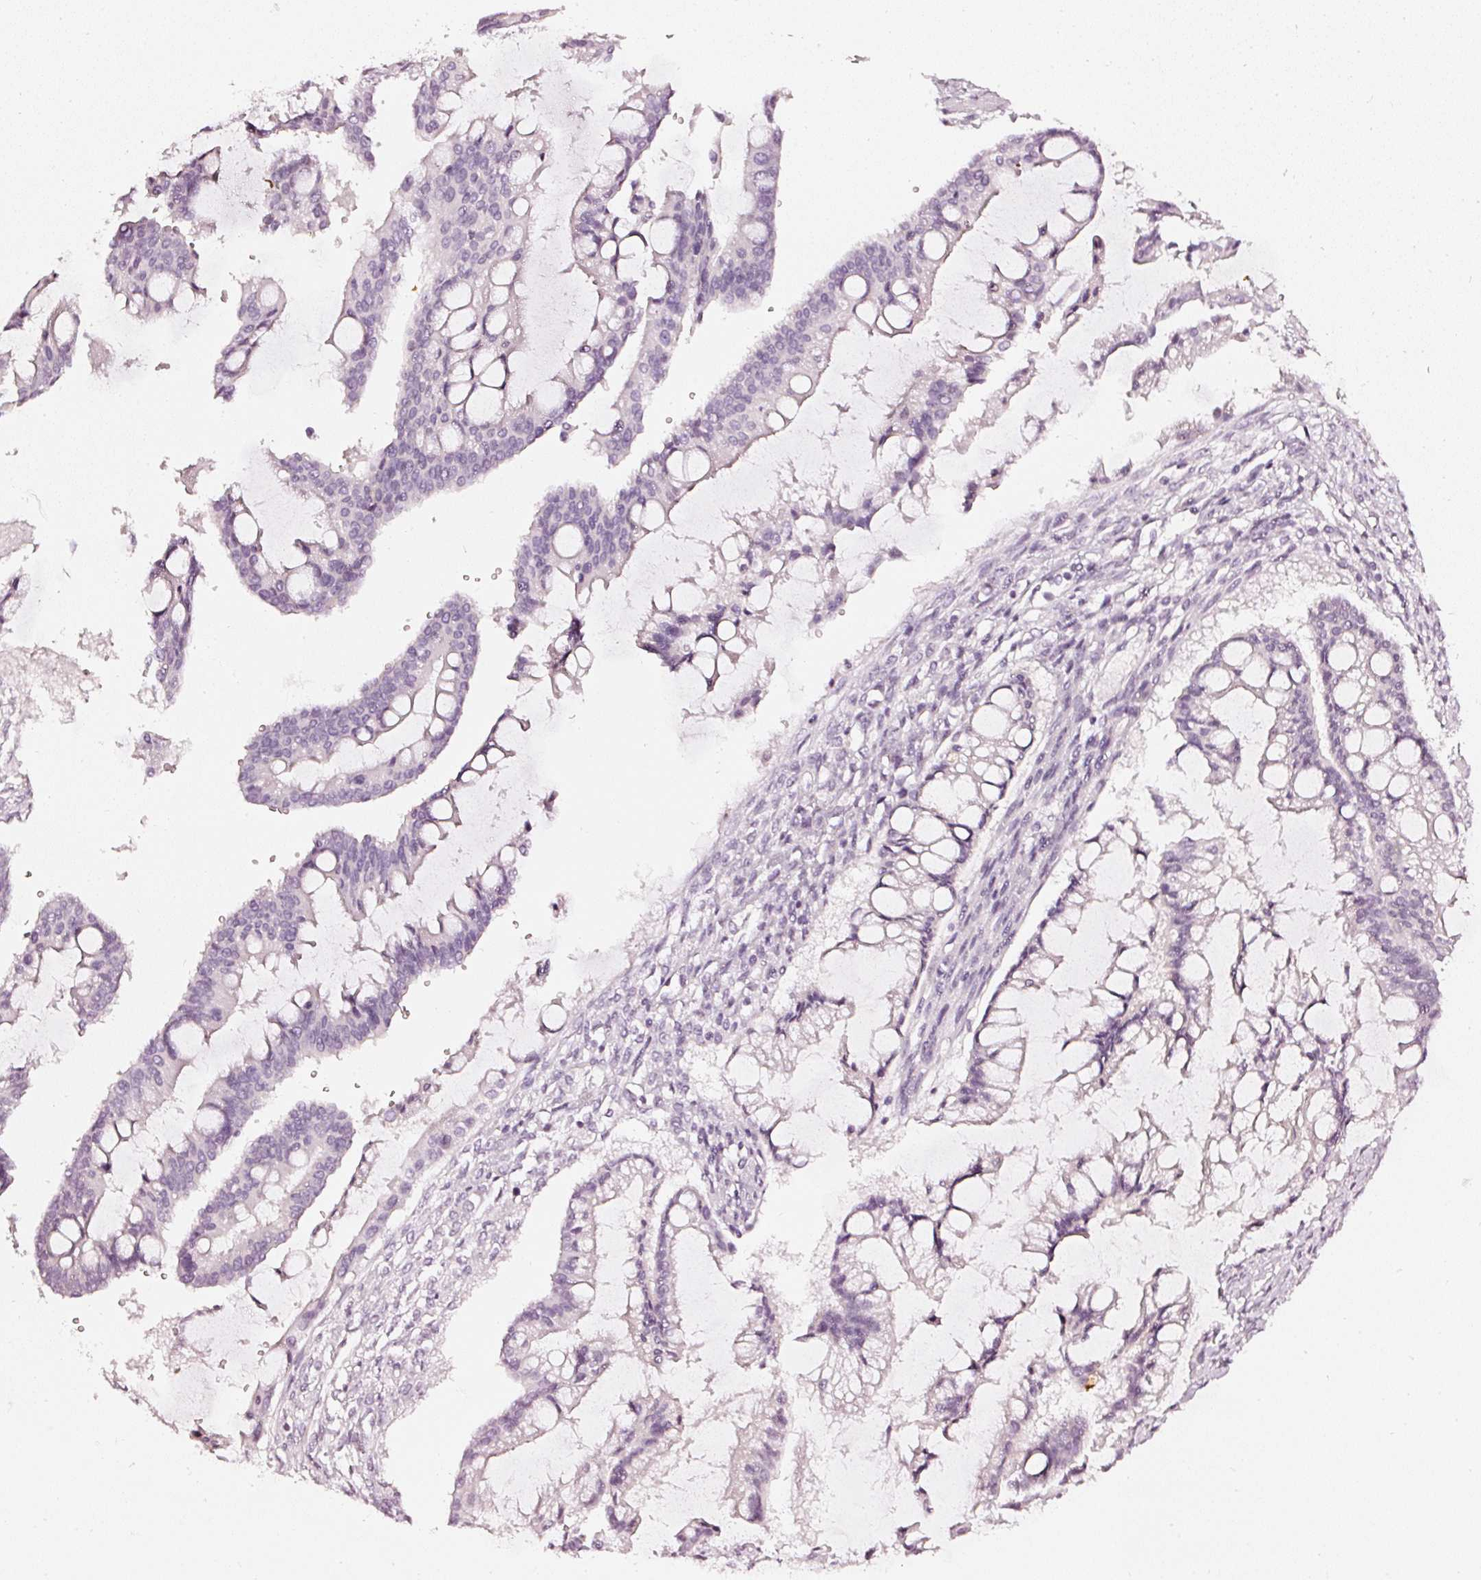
{"staining": {"intensity": "negative", "quantity": "none", "location": "none"}, "tissue": "ovarian cancer", "cell_type": "Tumor cells", "image_type": "cancer", "snomed": [{"axis": "morphology", "description": "Cystadenocarcinoma, mucinous, NOS"}, {"axis": "topography", "description": "Ovary"}], "caption": "Mucinous cystadenocarcinoma (ovarian) was stained to show a protein in brown. There is no significant positivity in tumor cells. (DAB (3,3'-diaminobenzidine) immunohistochemistry (IHC) visualized using brightfield microscopy, high magnification).", "gene": "CNP", "patient": {"sex": "female", "age": 73}}